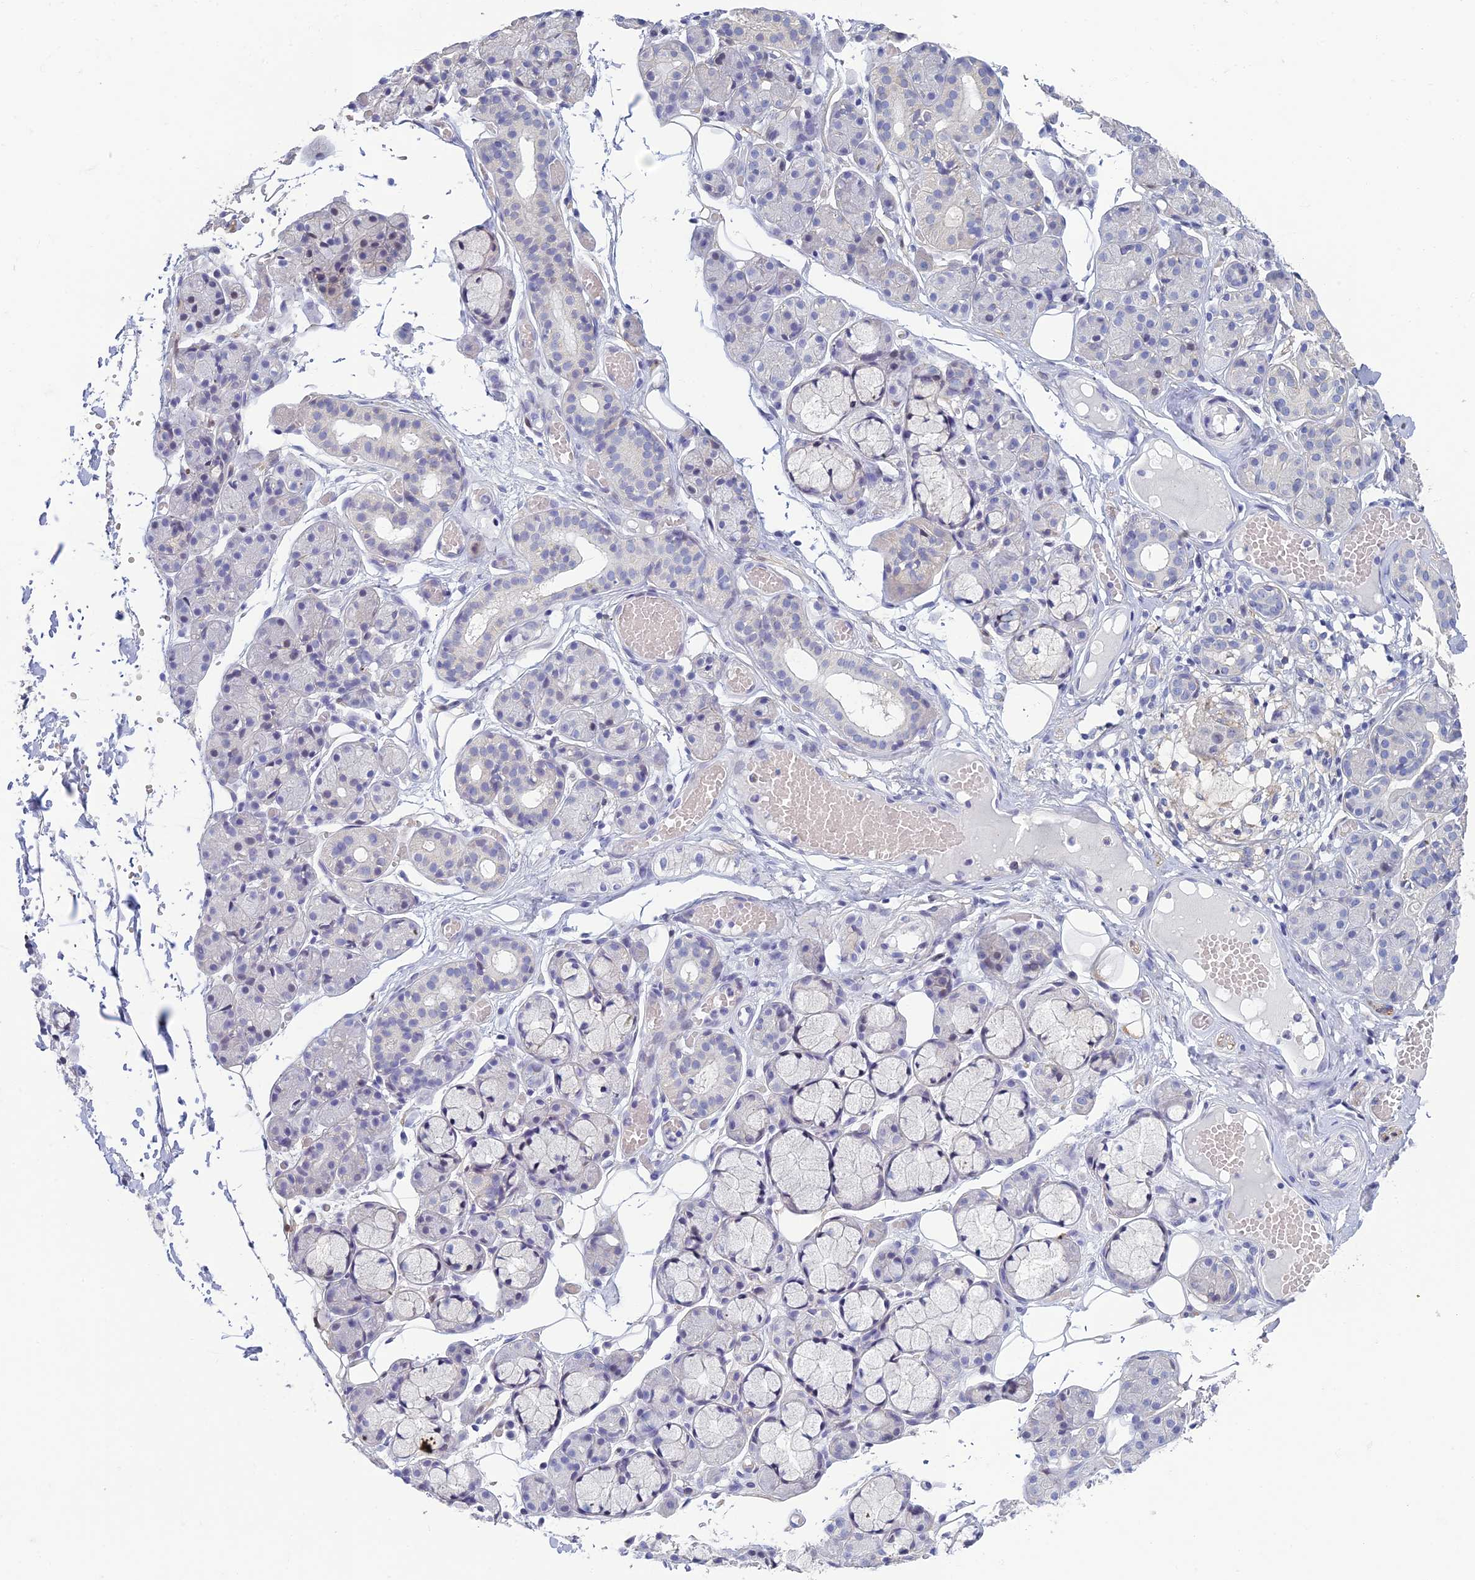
{"staining": {"intensity": "negative", "quantity": "none", "location": "none"}, "tissue": "salivary gland", "cell_type": "Glandular cells", "image_type": "normal", "snomed": [{"axis": "morphology", "description": "Normal tissue, NOS"}, {"axis": "topography", "description": "Salivary gland"}], "caption": "Glandular cells show no significant protein staining in unremarkable salivary gland. (DAB (3,3'-diaminobenzidine) immunohistochemistry (IHC) with hematoxylin counter stain).", "gene": "NEURL1", "patient": {"sex": "male", "age": 63}}